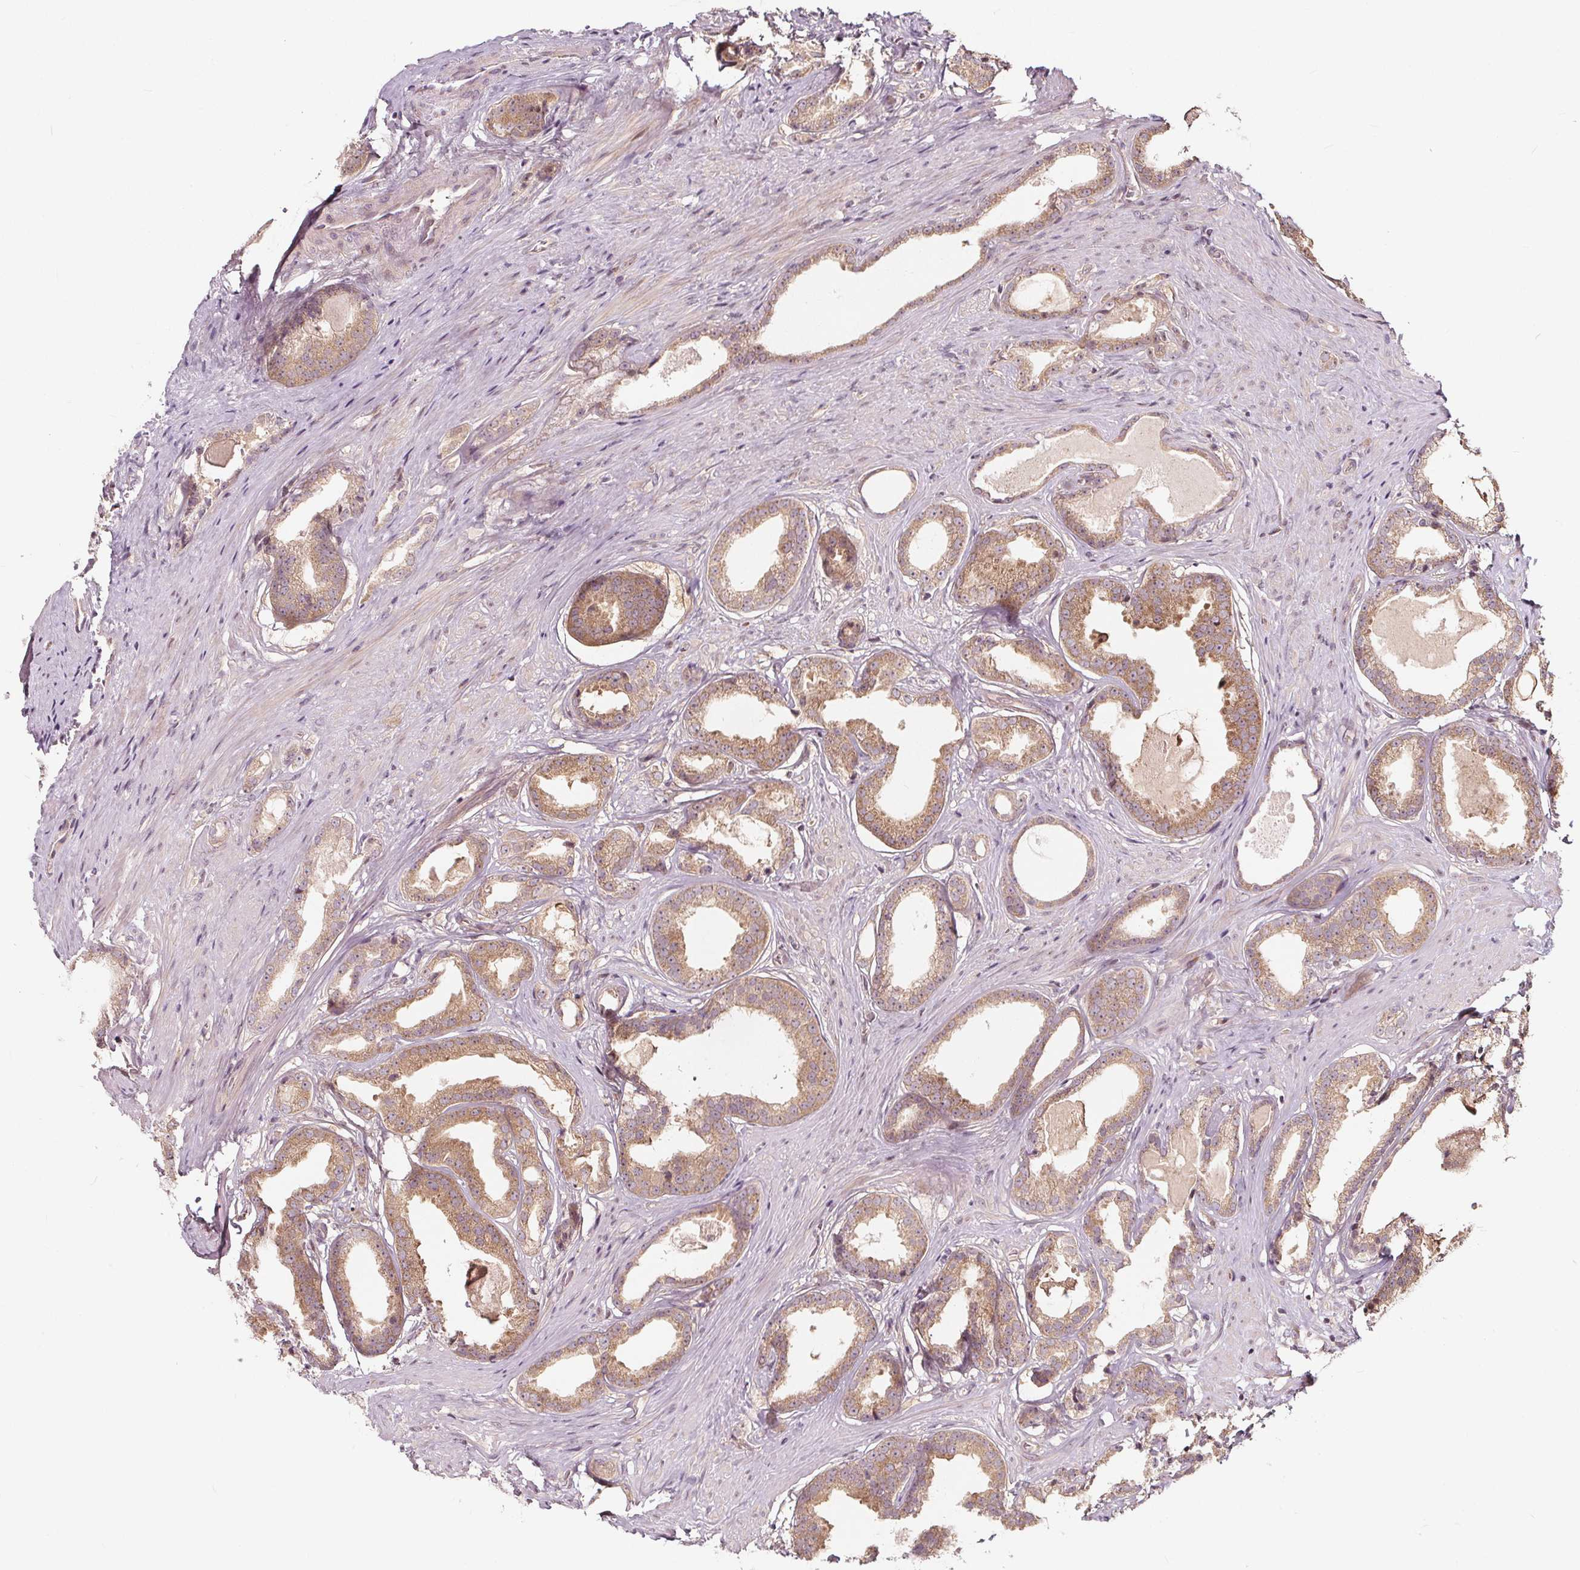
{"staining": {"intensity": "moderate", "quantity": "25%-75%", "location": "cytoplasmic/membranous"}, "tissue": "prostate cancer", "cell_type": "Tumor cells", "image_type": "cancer", "snomed": [{"axis": "morphology", "description": "Adenocarcinoma, Low grade"}, {"axis": "topography", "description": "Prostate"}], "caption": "IHC image of neoplastic tissue: human prostate low-grade adenocarcinoma stained using IHC exhibits medium levels of moderate protein expression localized specifically in the cytoplasmic/membranous of tumor cells, appearing as a cytoplasmic/membranous brown color.", "gene": "AKT1S1", "patient": {"sex": "male", "age": 65}}